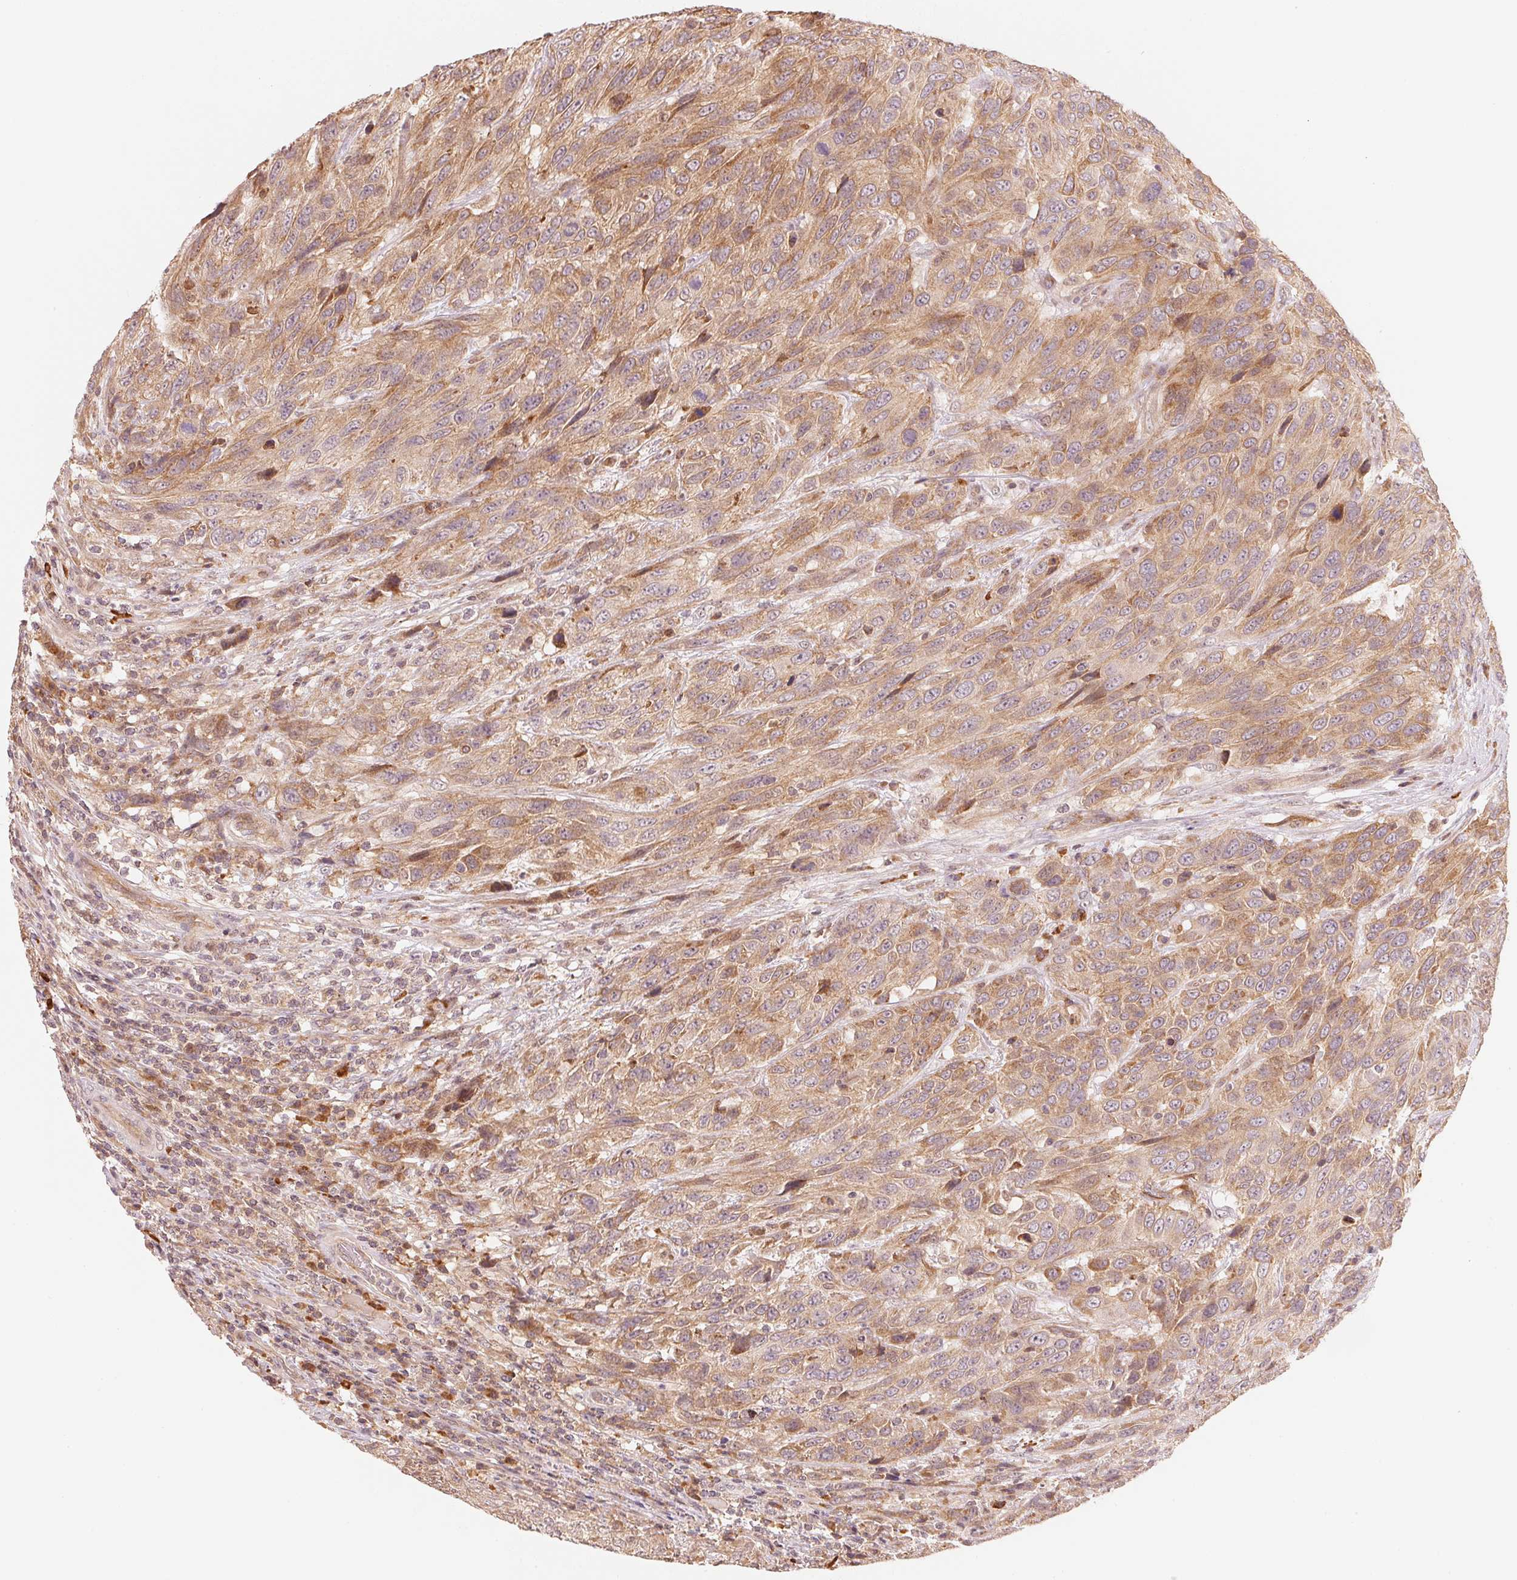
{"staining": {"intensity": "weak", "quantity": ">75%", "location": "cytoplasmic/membranous"}, "tissue": "urothelial cancer", "cell_type": "Tumor cells", "image_type": "cancer", "snomed": [{"axis": "morphology", "description": "Urothelial carcinoma, High grade"}, {"axis": "topography", "description": "Urinary bladder"}], "caption": "The photomicrograph displays immunohistochemical staining of high-grade urothelial carcinoma. There is weak cytoplasmic/membranous staining is seen in approximately >75% of tumor cells. (brown staining indicates protein expression, while blue staining denotes nuclei).", "gene": "PRKN", "patient": {"sex": "female", "age": 70}}